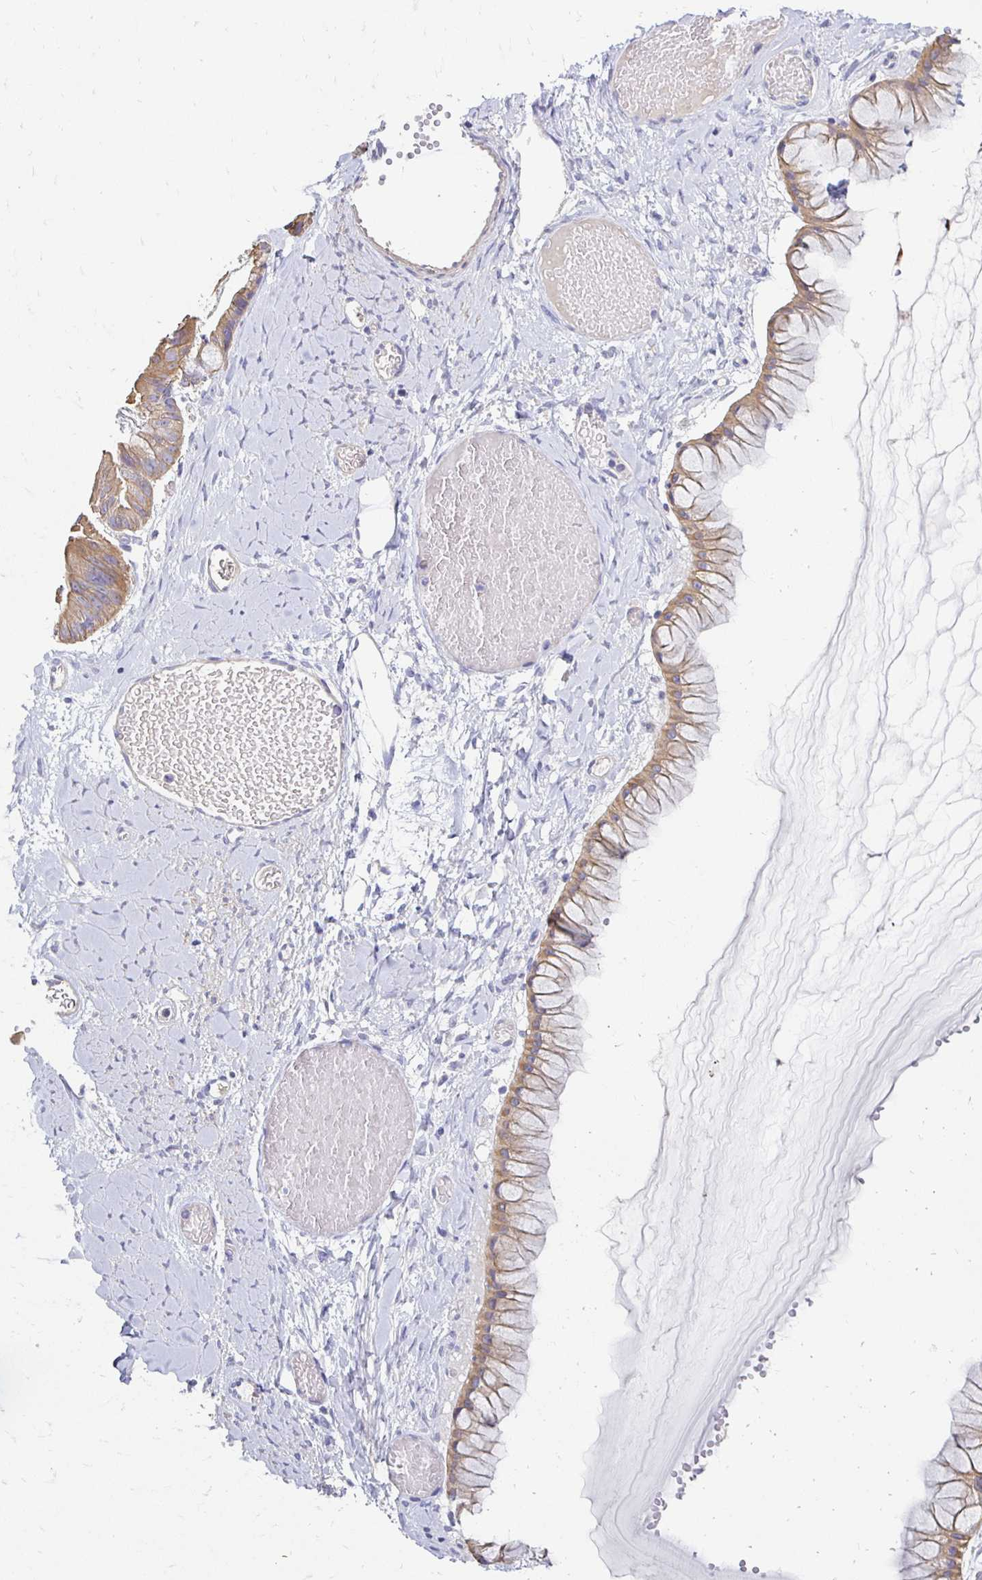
{"staining": {"intensity": "weak", "quantity": ">75%", "location": "cytoplasmic/membranous"}, "tissue": "ovarian cancer", "cell_type": "Tumor cells", "image_type": "cancer", "snomed": [{"axis": "morphology", "description": "Cystadenocarcinoma, mucinous, NOS"}, {"axis": "topography", "description": "Ovary"}], "caption": "Protein expression analysis of ovarian cancer (mucinous cystadenocarcinoma) shows weak cytoplasmic/membranous positivity in about >75% of tumor cells.", "gene": "AKAP6", "patient": {"sex": "female", "age": 61}}